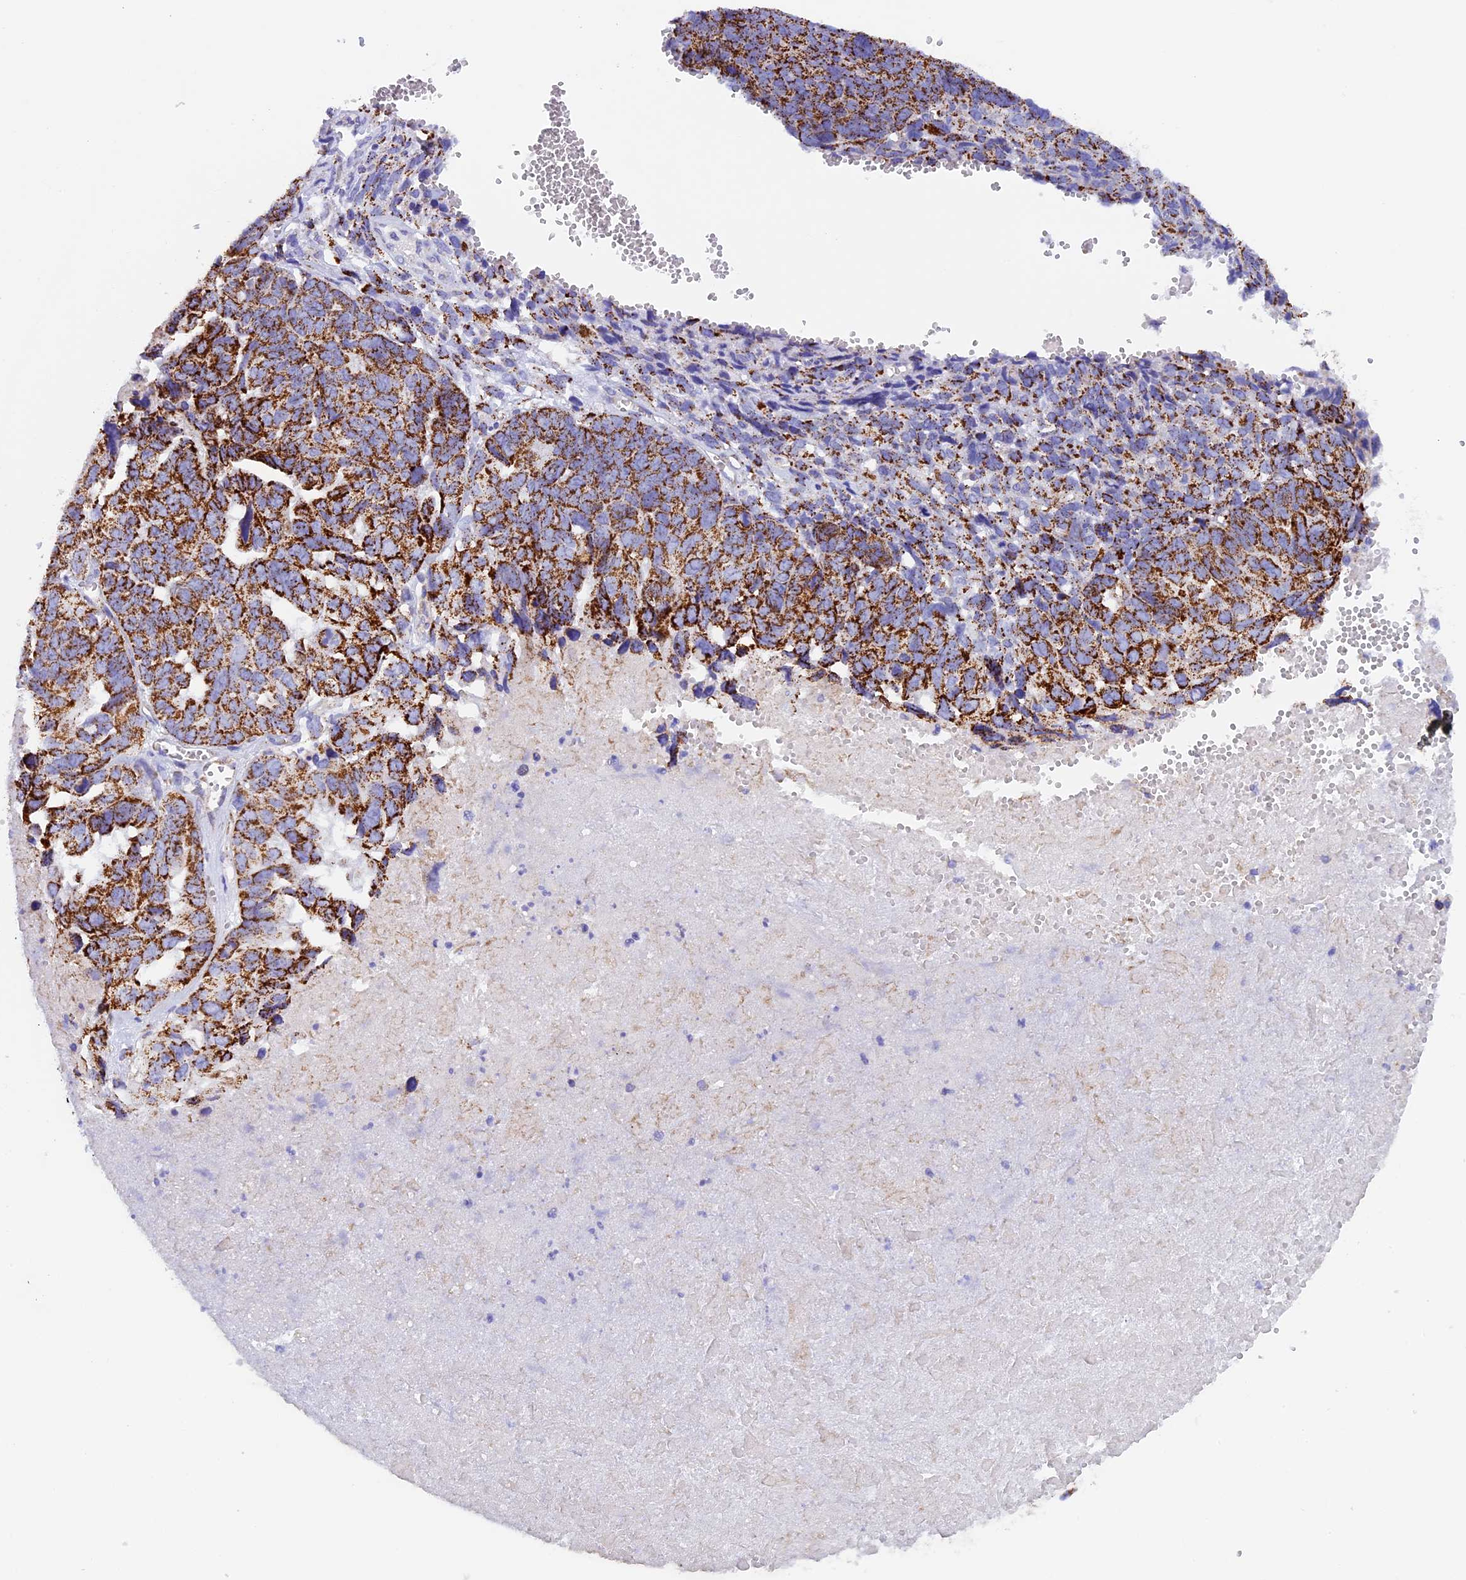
{"staining": {"intensity": "strong", "quantity": ">75%", "location": "cytoplasmic/membranous"}, "tissue": "ovarian cancer", "cell_type": "Tumor cells", "image_type": "cancer", "snomed": [{"axis": "morphology", "description": "Cystadenocarcinoma, serous, NOS"}, {"axis": "topography", "description": "Ovary"}], "caption": "The immunohistochemical stain labels strong cytoplasmic/membranous expression in tumor cells of ovarian serous cystadenocarcinoma tissue.", "gene": "SLC8B1", "patient": {"sex": "female", "age": 79}}